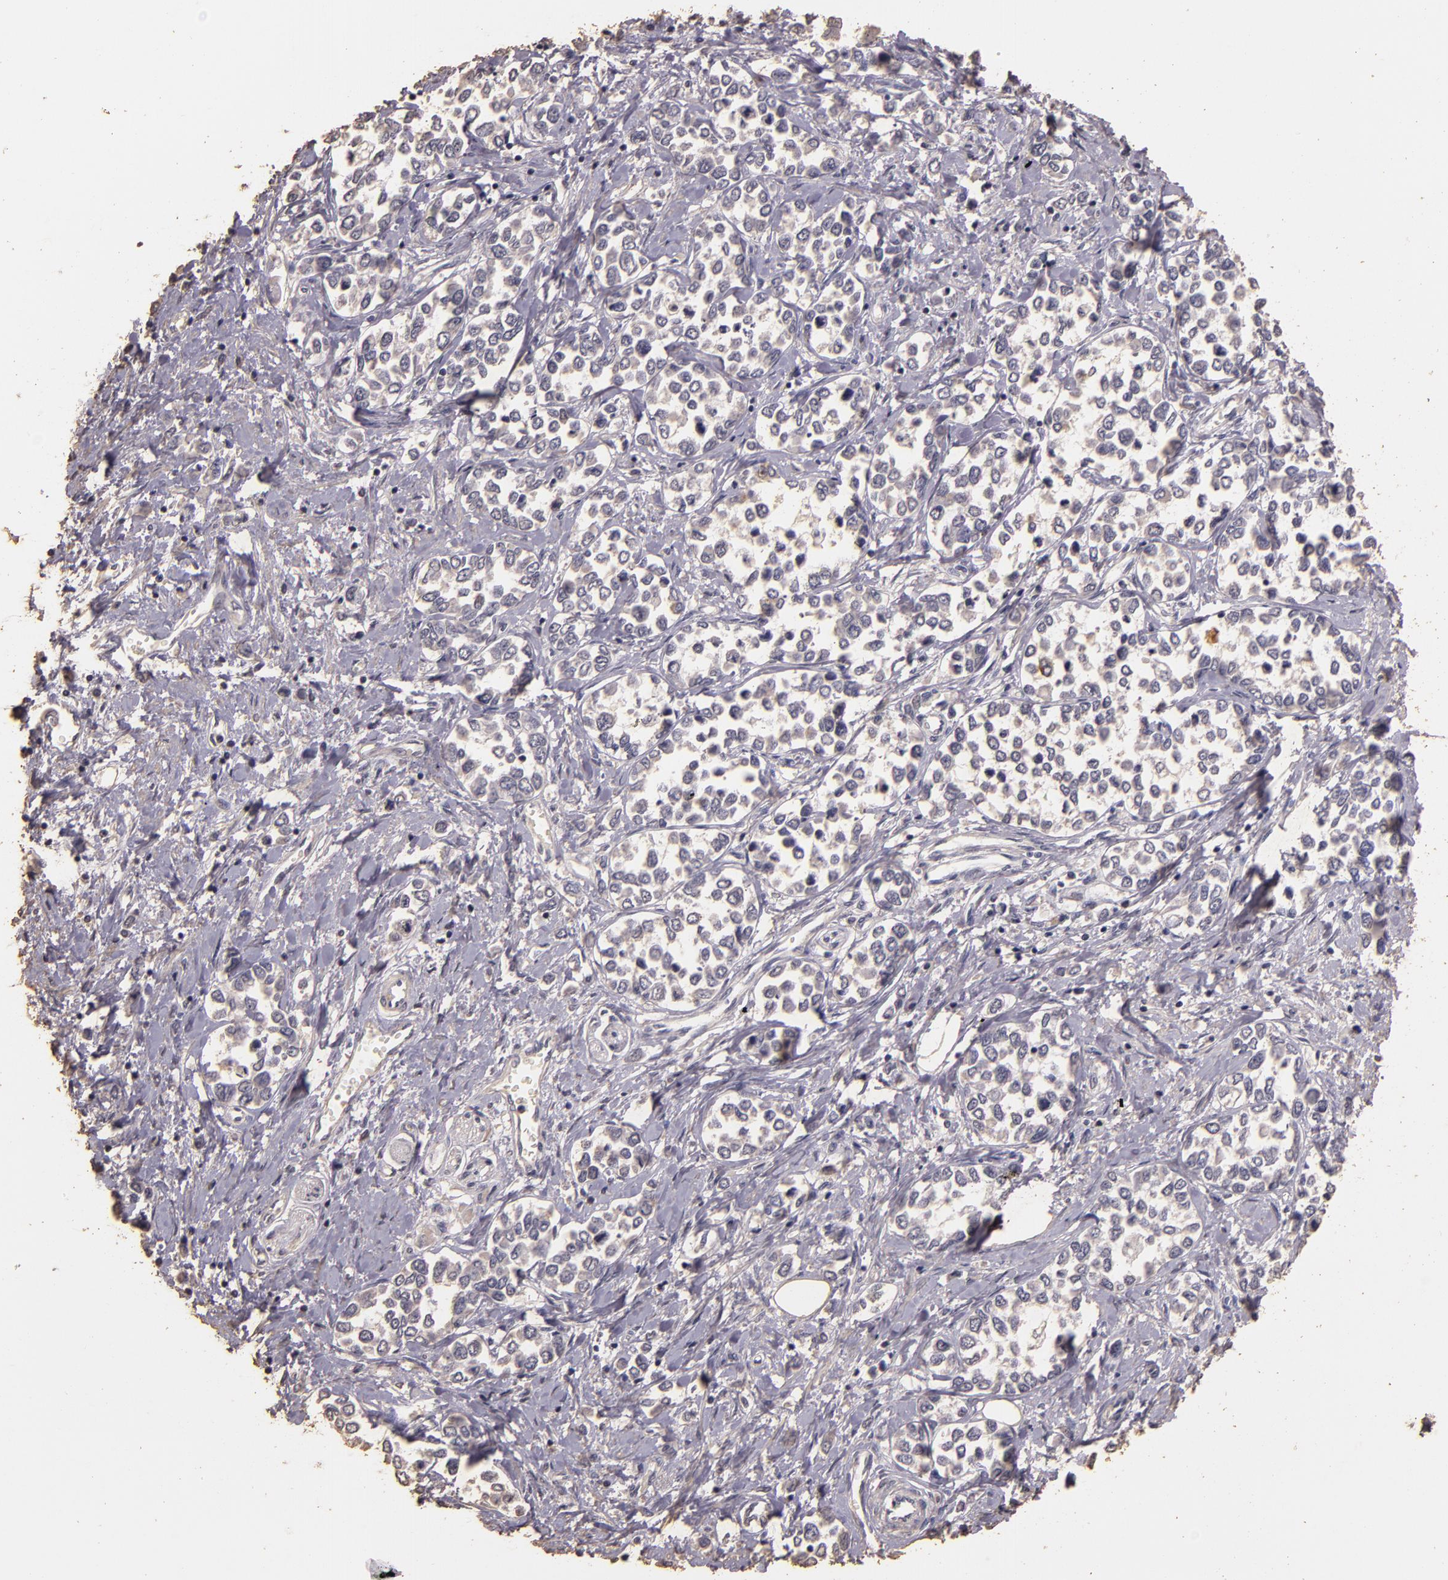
{"staining": {"intensity": "negative", "quantity": "none", "location": "none"}, "tissue": "stomach cancer", "cell_type": "Tumor cells", "image_type": "cancer", "snomed": [{"axis": "morphology", "description": "Adenocarcinoma, NOS"}, {"axis": "topography", "description": "Stomach, upper"}], "caption": "Immunohistochemistry photomicrograph of neoplastic tissue: human stomach cancer stained with DAB displays no significant protein expression in tumor cells.", "gene": "BCL2L13", "patient": {"sex": "male", "age": 76}}